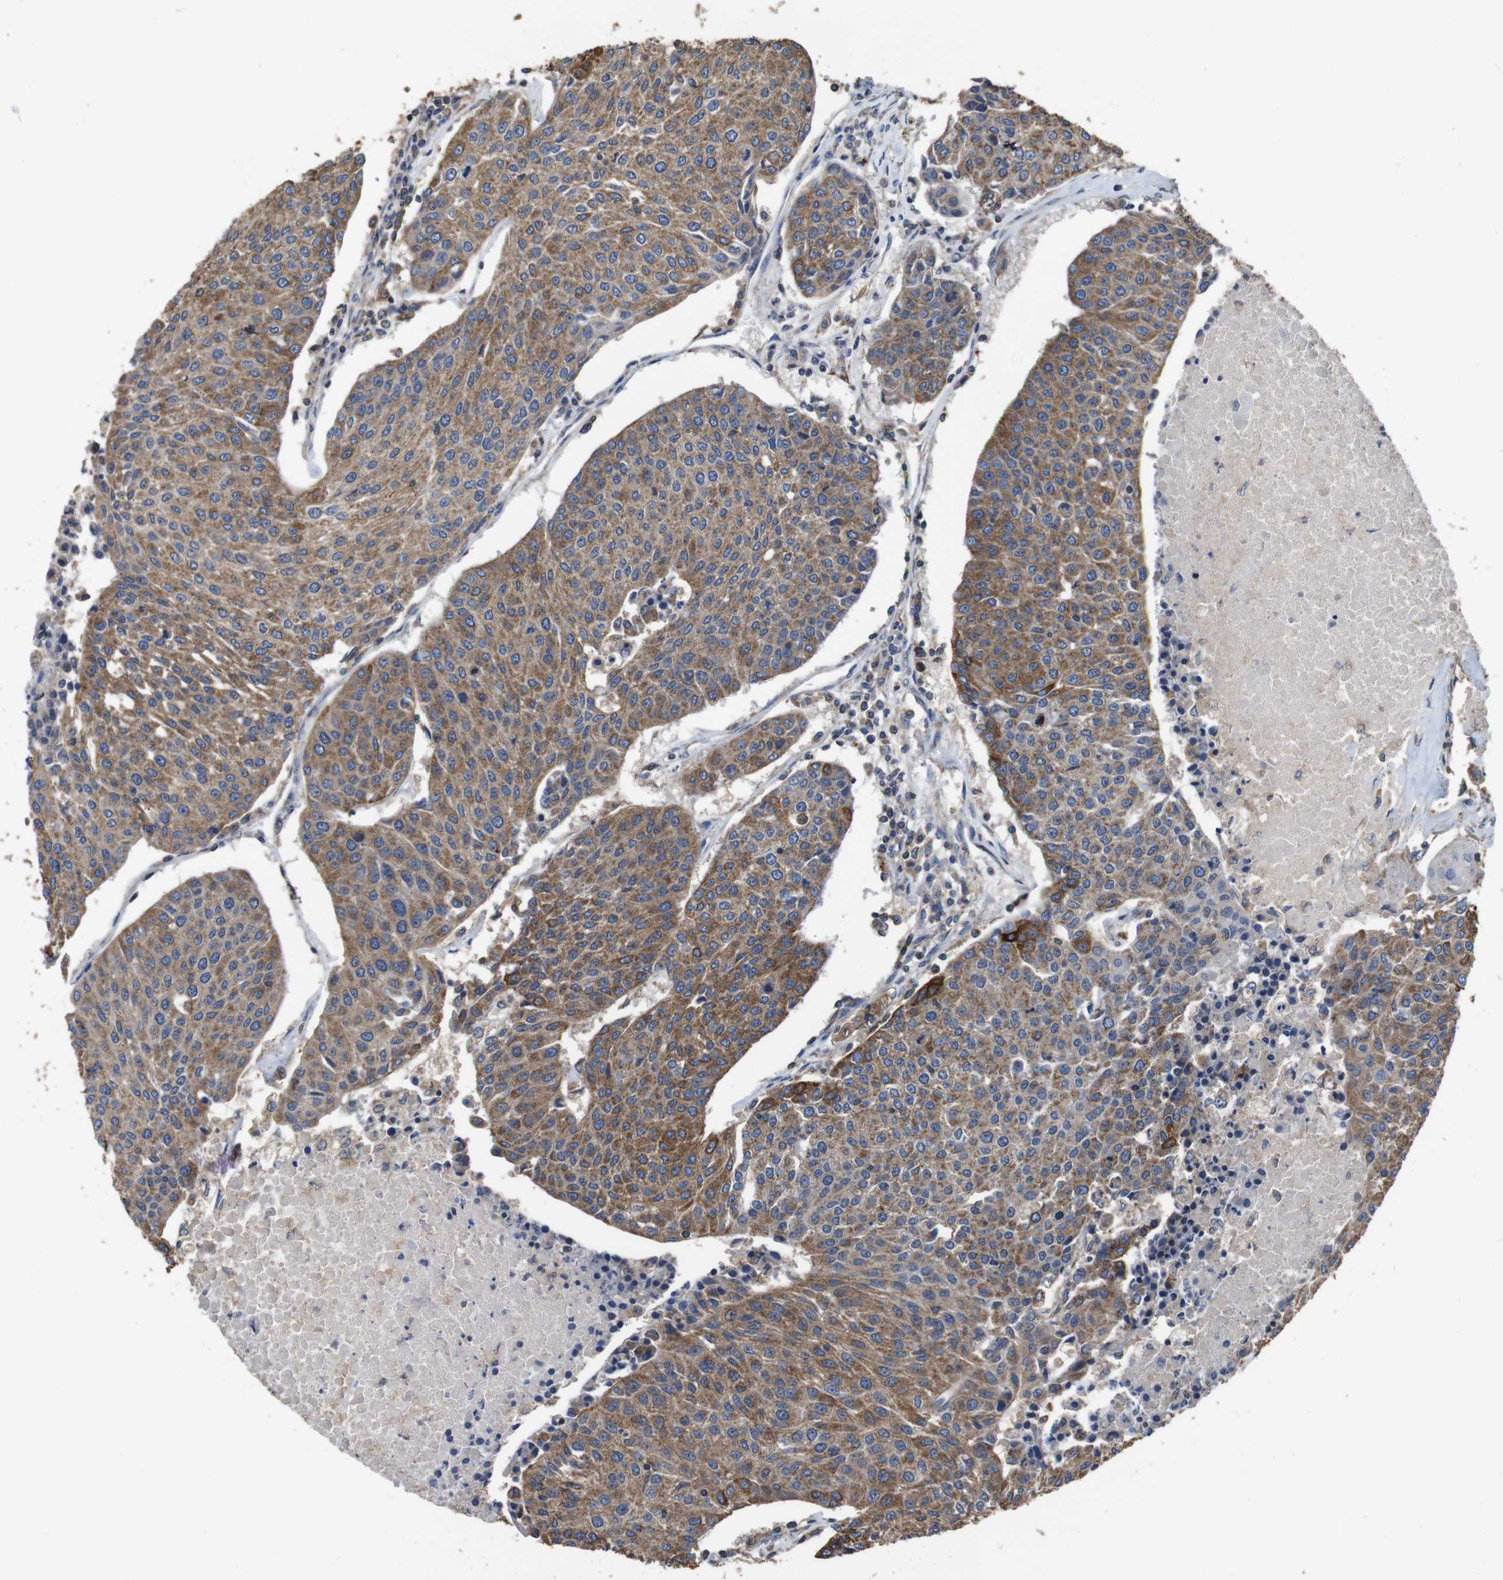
{"staining": {"intensity": "moderate", "quantity": ">75%", "location": "cytoplasmic/membranous"}, "tissue": "urothelial cancer", "cell_type": "Tumor cells", "image_type": "cancer", "snomed": [{"axis": "morphology", "description": "Urothelial carcinoma, High grade"}, {"axis": "topography", "description": "Urinary bladder"}], "caption": "The immunohistochemical stain highlights moderate cytoplasmic/membranous expression in tumor cells of urothelial cancer tissue.", "gene": "GLIPR1", "patient": {"sex": "female", "age": 85}}